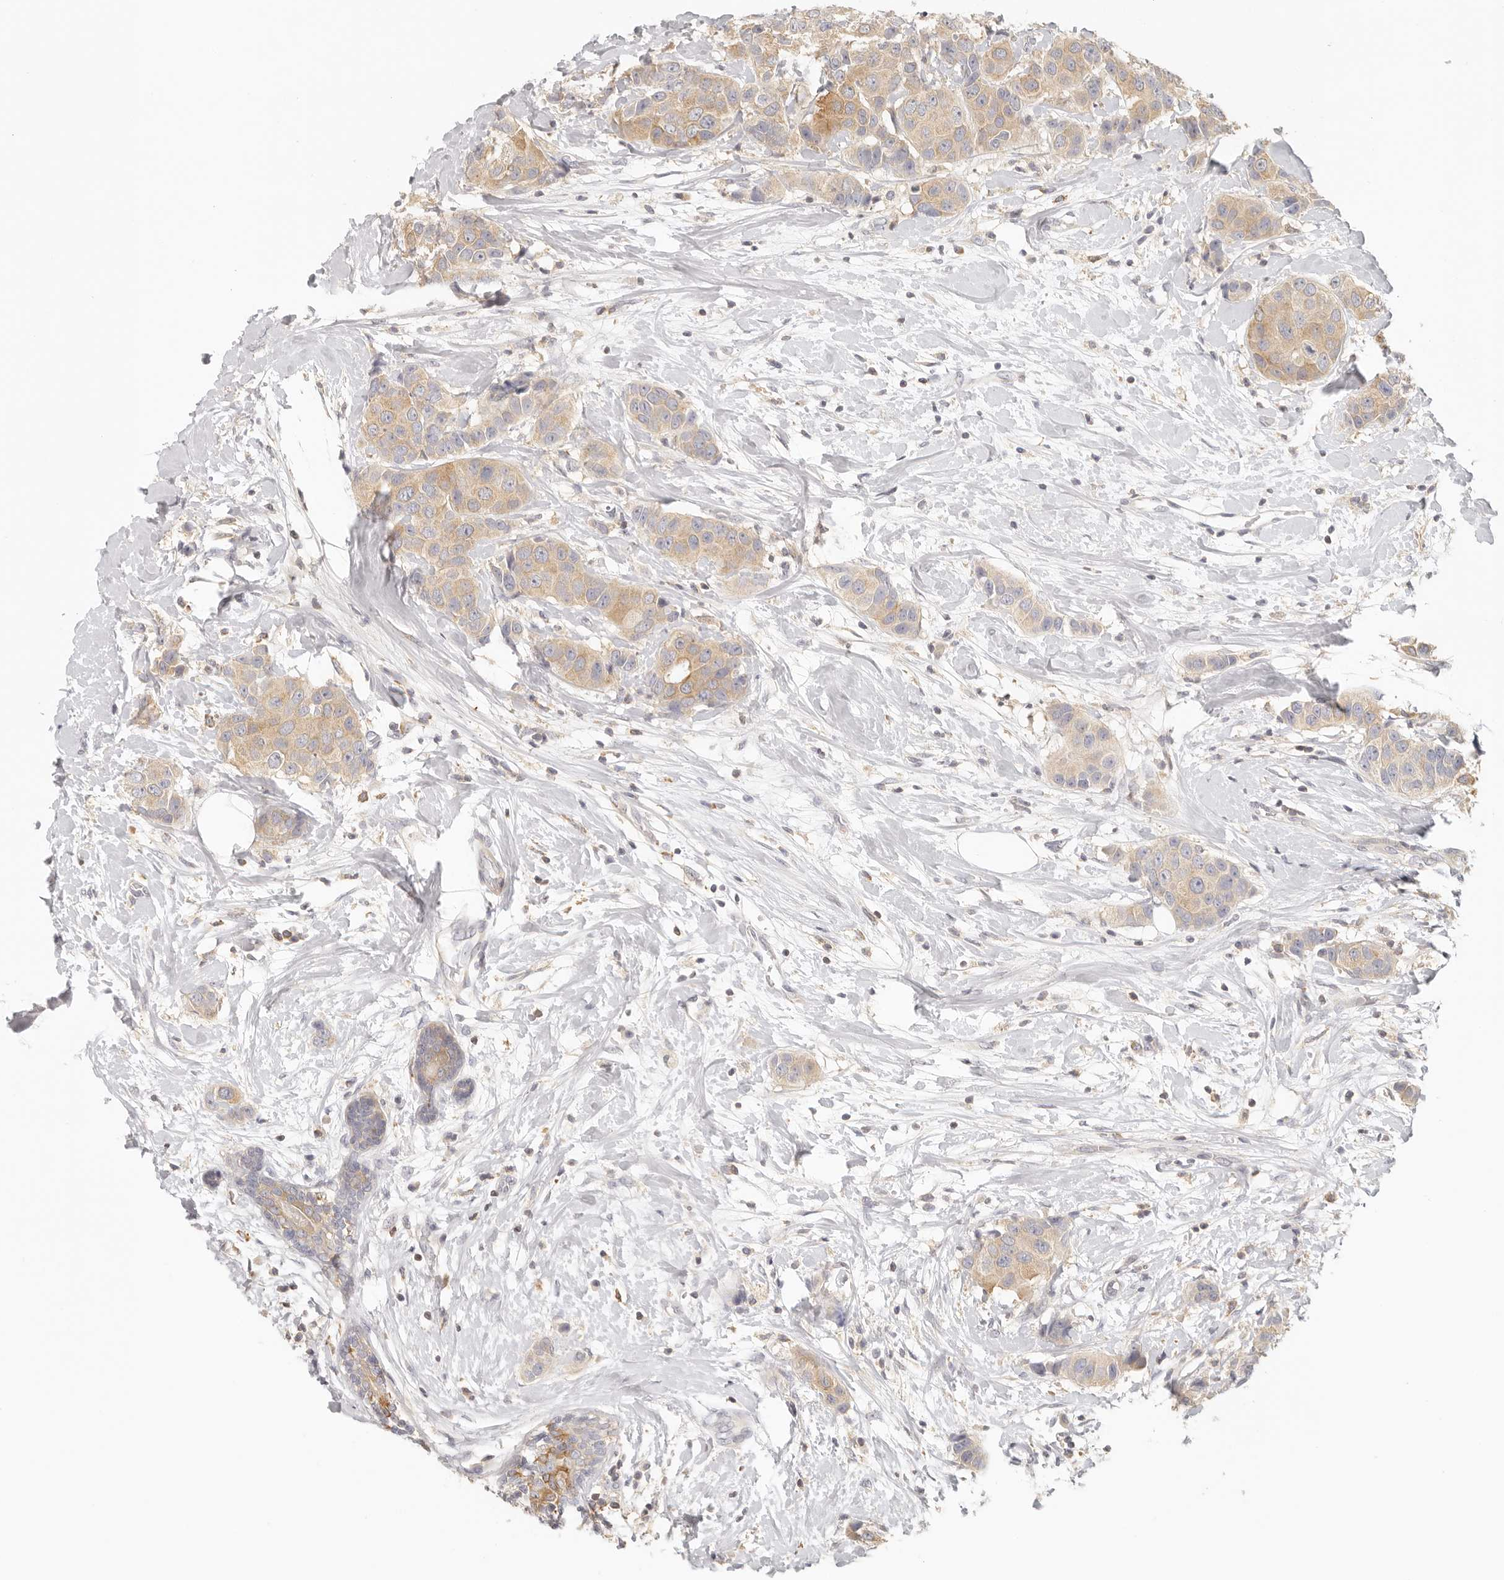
{"staining": {"intensity": "weak", "quantity": ">75%", "location": "cytoplasmic/membranous"}, "tissue": "breast cancer", "cell_type": "Tumor cells", "image_type": "cancer", "snomed": [{"axis": "morphology", "description": "Normal tissue, NOS"}, {"axis": "morphology", "description": "Duct carcinoma"}, {"axis": "topography", "description": "Breast"}], "caption": "This is an image of IHC staining of breast cancer (infiltrating ductal carcinoma), which shows weak expression in the cytoplasmic/membranous of tumor cells.", "gene": "ANXA9", "patient": {"sex": "female", "age": 39}}